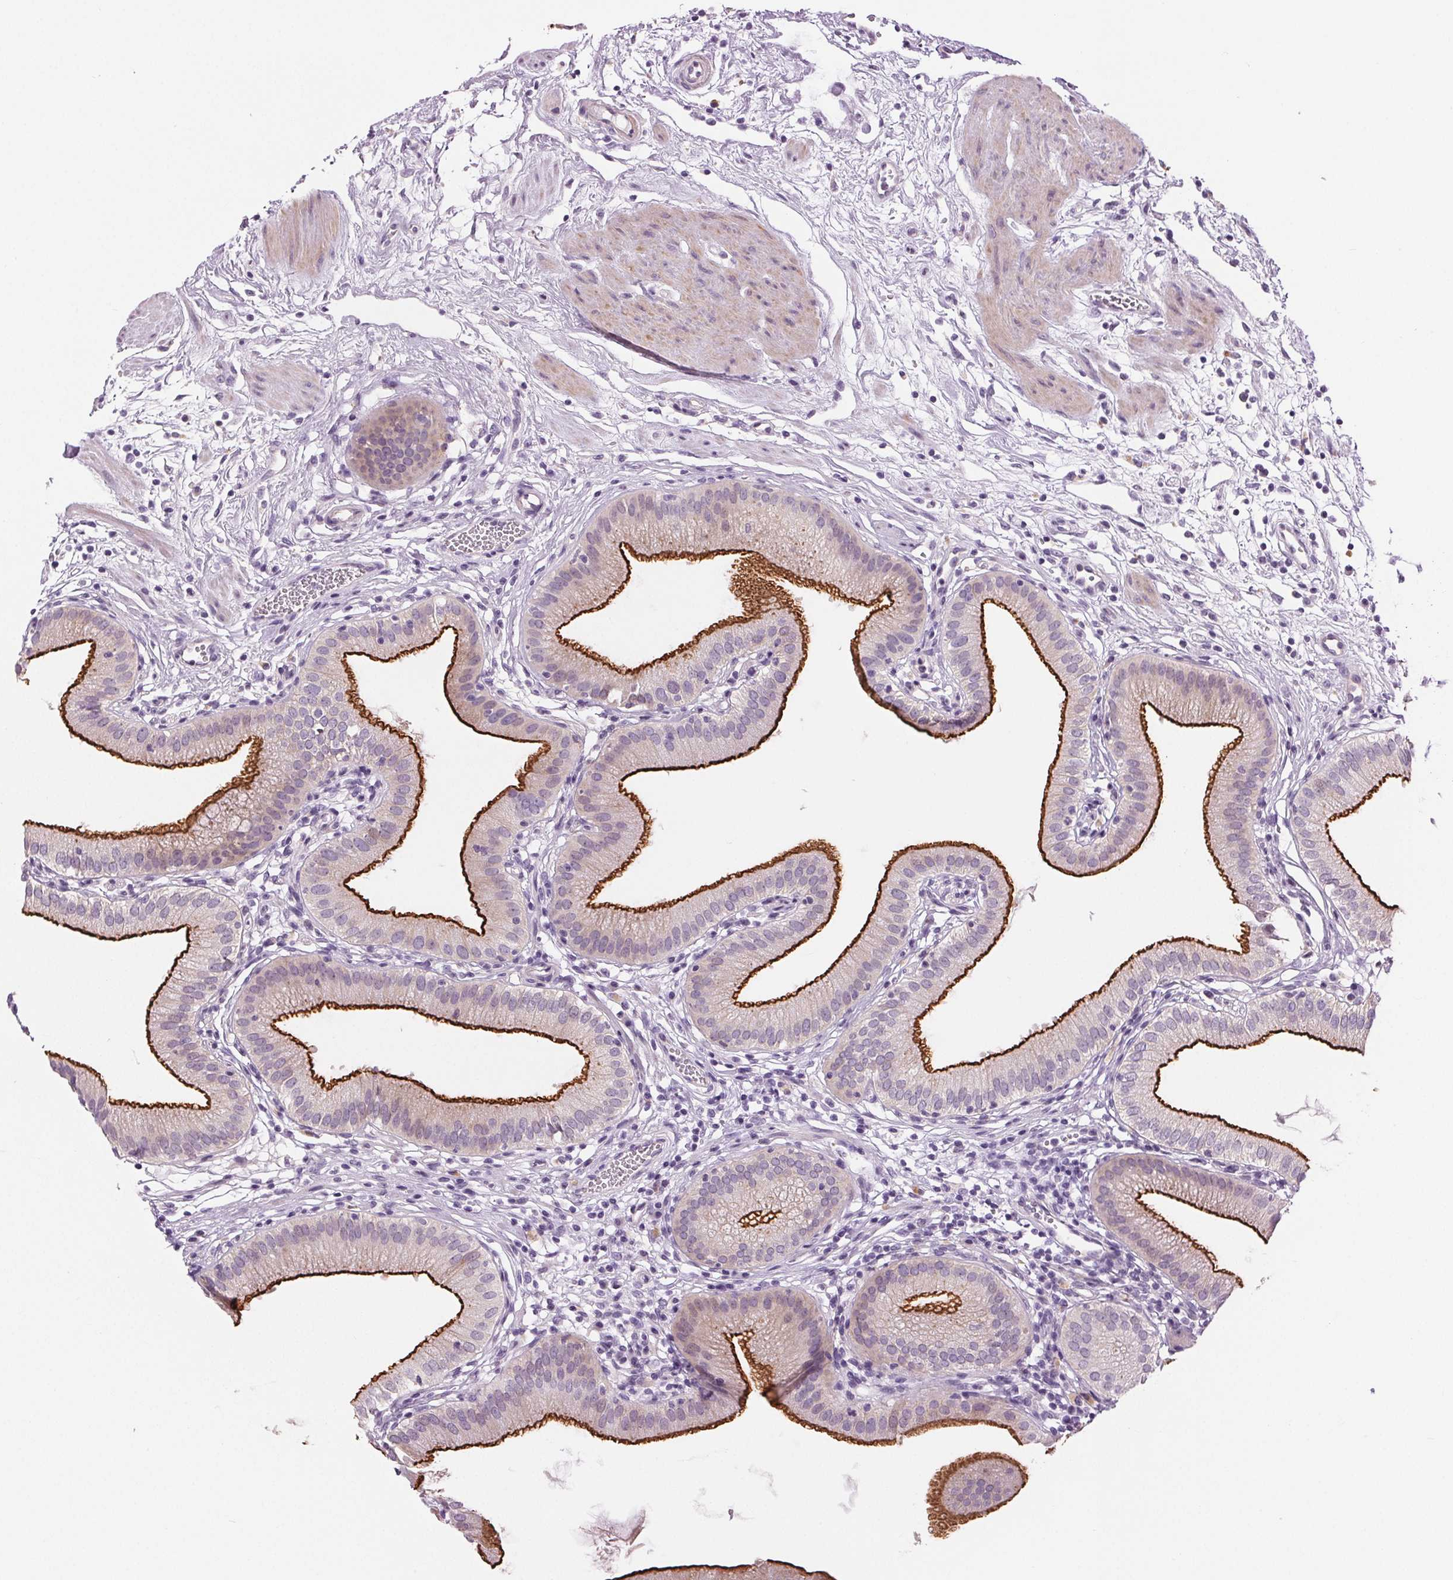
{"staining": {"intensity": "strong", "quantity": "25%-75%", "location": "cytoplasmic/membranous"}, "tissue": "gallbladder", "cell_type": "Glandular cells", "image_type": "normal", "snomed": [{"axis": "morphology", "description": "Normal tissue, NOS"}, {"axis": "topography", "description": "Gallbladder"}], "caption": "An image of gallbladder stained for a protein shows strong cytoplasmic/membranous brown staining in glandular cells. (IHC, brightfield microscopy, high magnification).", "gene": "MISP", "patient": {"sex": "female", "age": 65}}